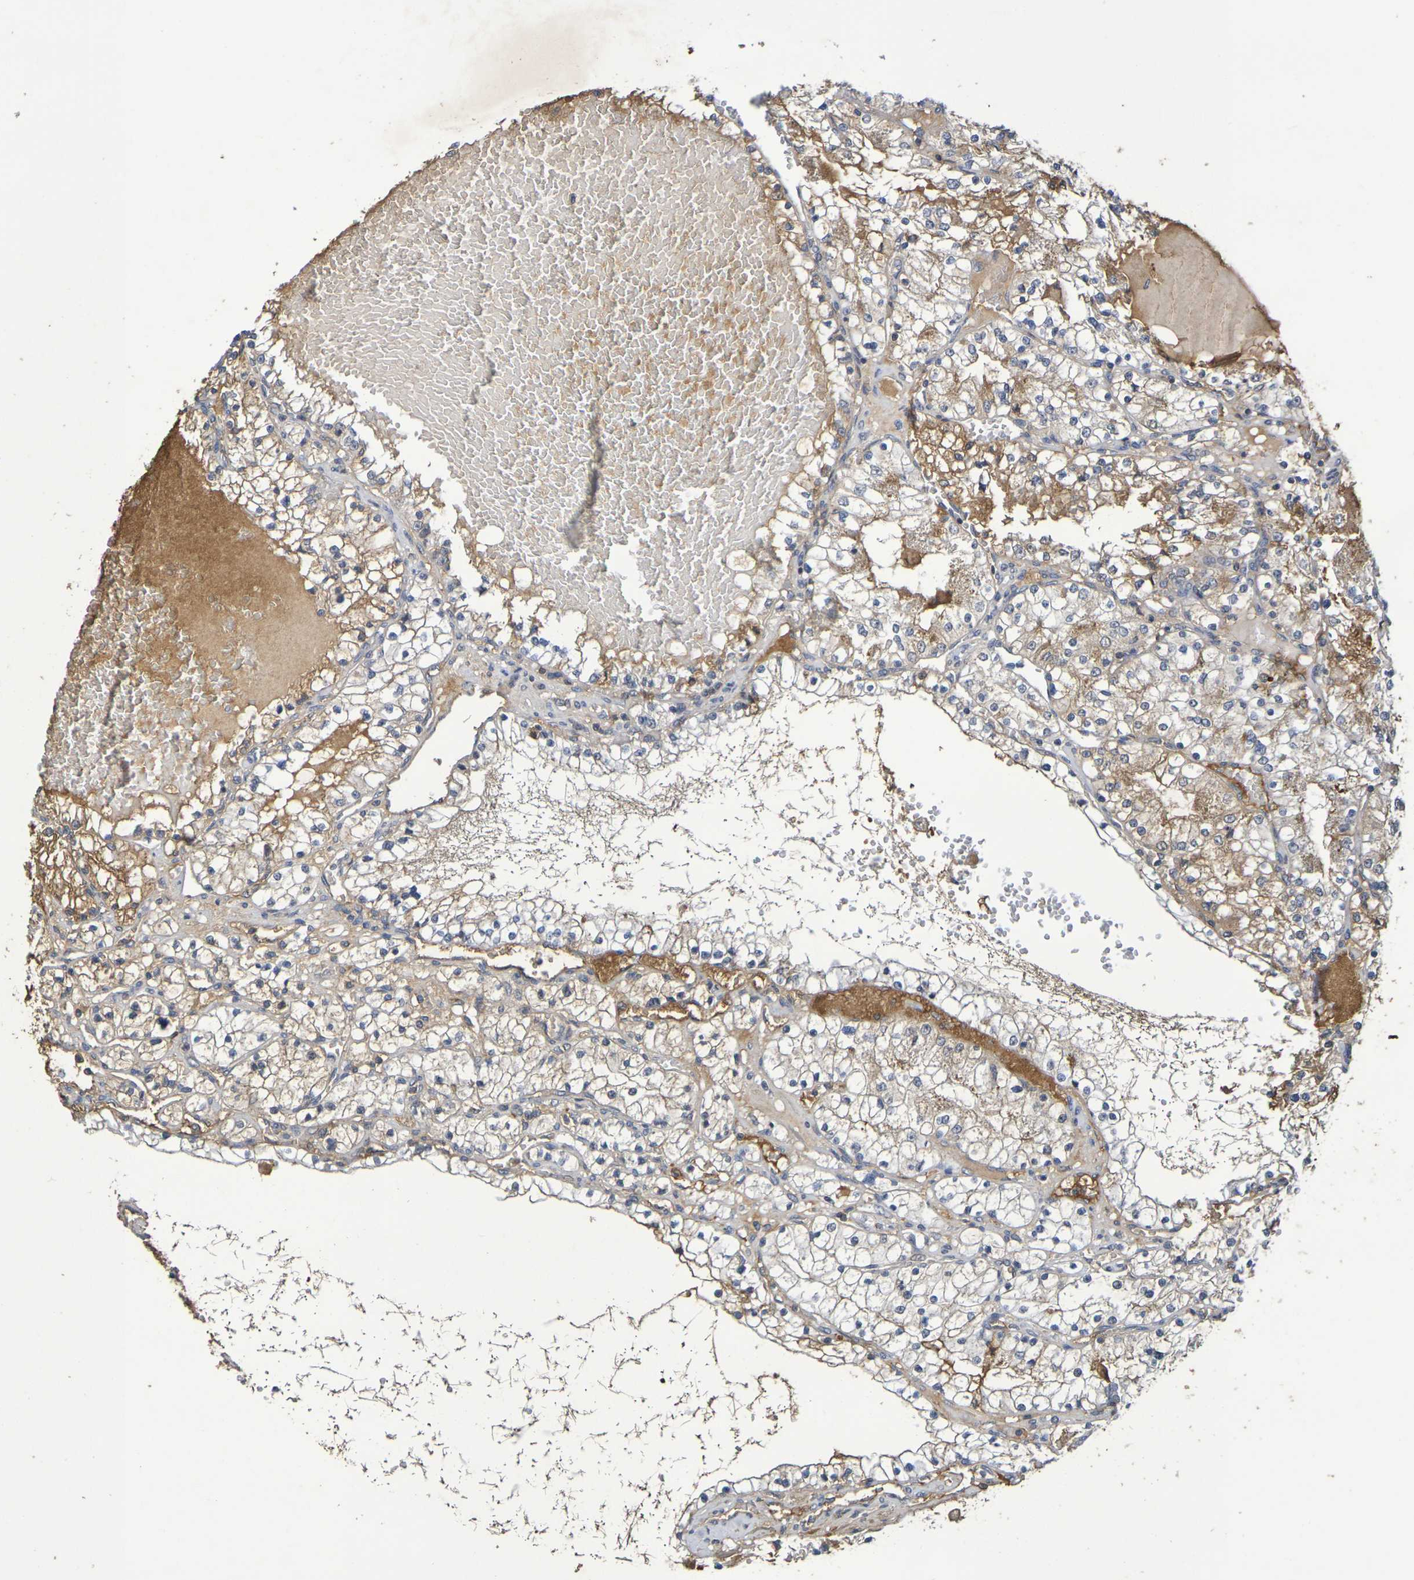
{"staining": {"intensity": "moderate", "quantity": "25%-75%", "location": "cytoplasmic/membranous"}, "tissue": "renal cancer", "cell_type": "Tumor cells", "image_type": "cancer", "snomed": [{"axis": "morphology", "description": "Adenocarcinoma, NOS"}, {"axis": "topography", "description": "Kidney"}], "caption": "Renal adenocarcinoma was stained to show a protein in brown. There is medium levels of moderate cytoplasmic/membranous expression in approximately 25%-75% of tumor cells. Immunohistochemistry stains the protein of interest in brown and the nuclei are stained blue.", "gene": "TERF2", "patient": {"sex": "male", "age": 68}}